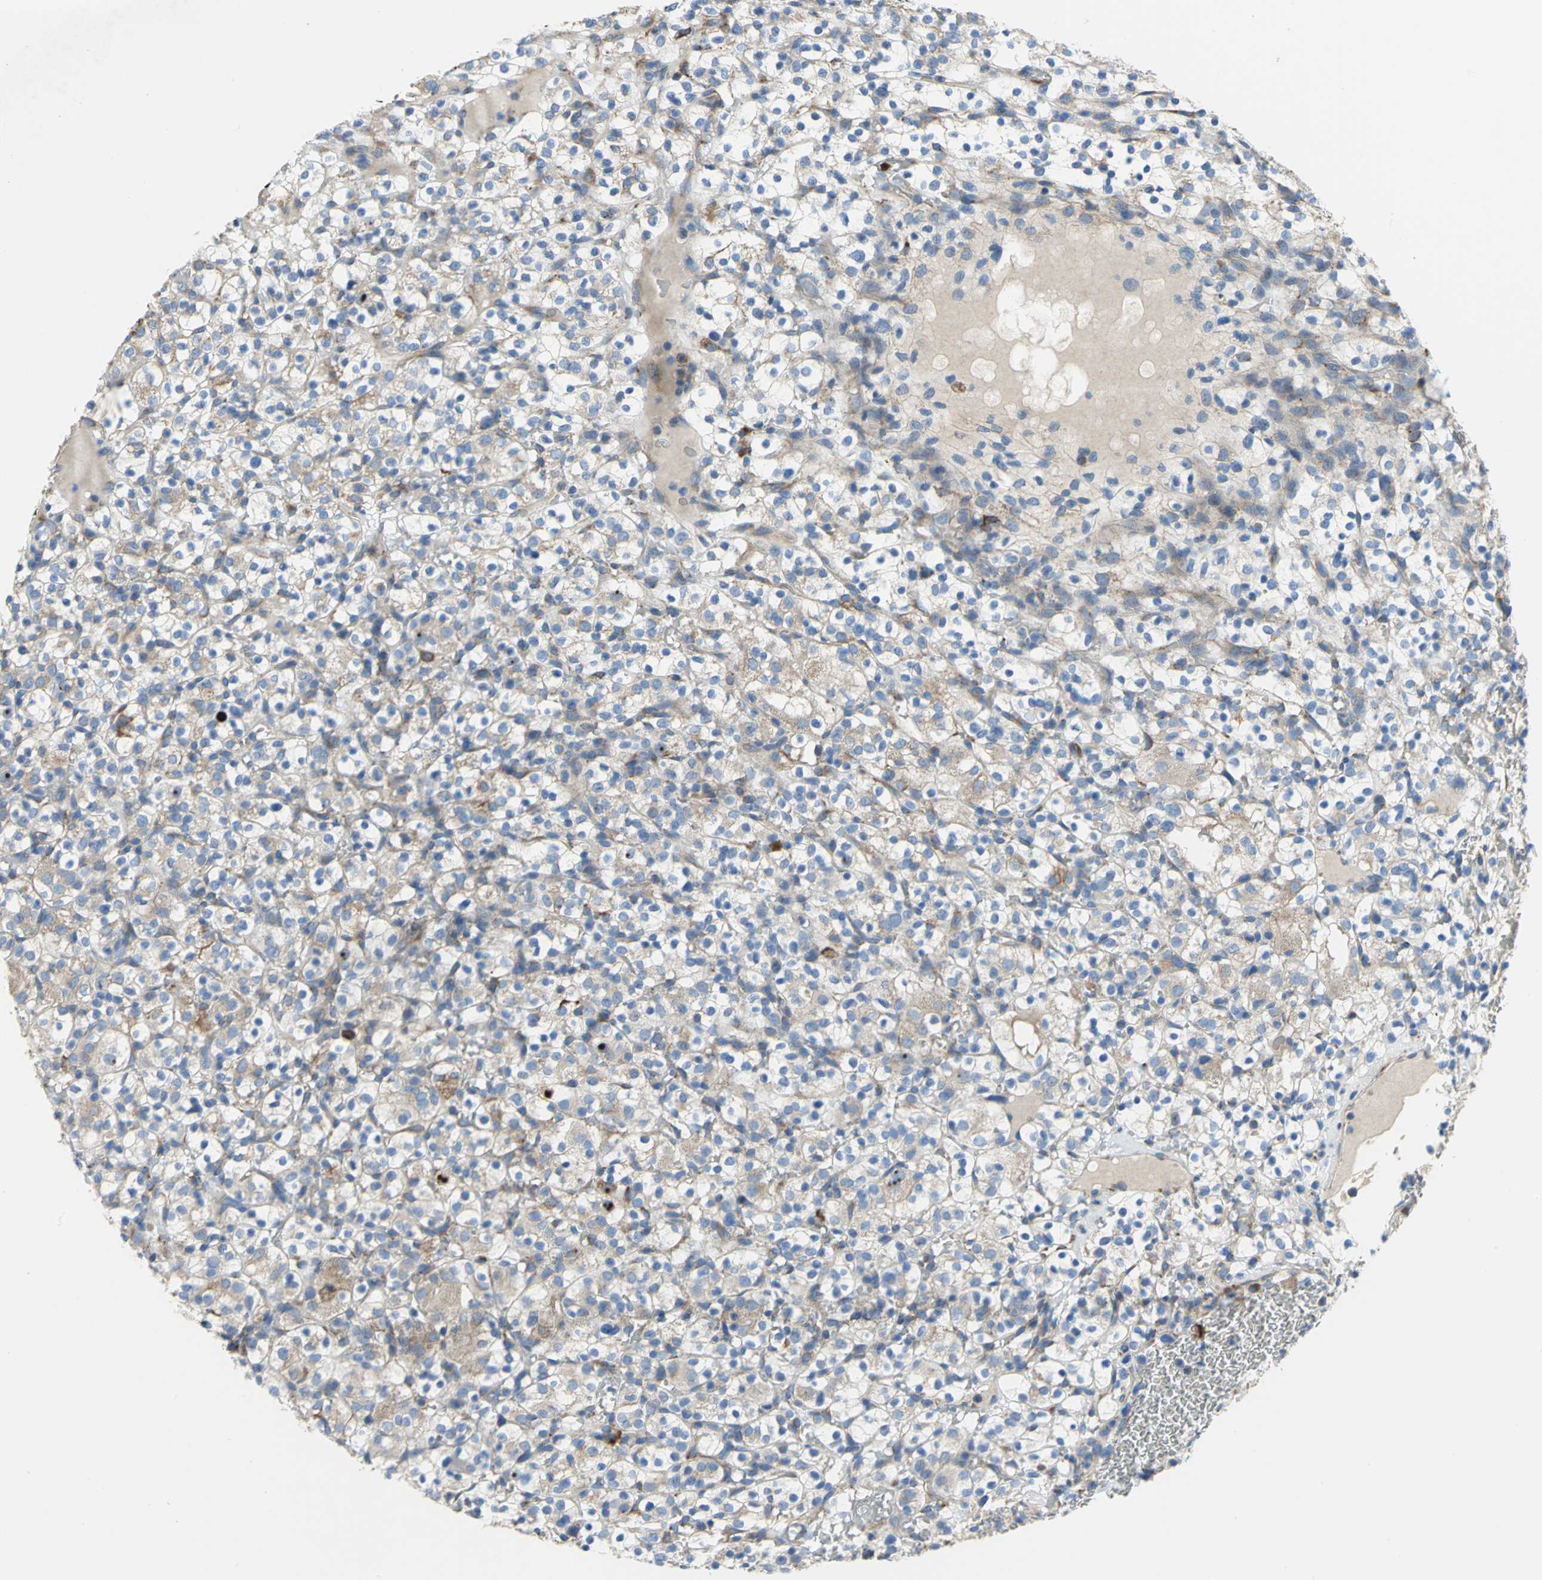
{"staining": {"intensity": "moderate", "quantity": ">75%", "location": "cytoplasmic/membranous"}, "tissue": "renal cancer", "cell_type": "Tumor cells", "image_type": "cancer", "snomed": [{"axis": "morphology", "description": "Normal tissue, NOS"}, {"axis": "morphology", "description": "Adenocarcinoma, NOS"}, {"axis": "topography", "description": "Kidney"}], "caption": "A high-resolution micrograph shows immunohistochemistry staining of renal adenocarcinoma, which demonstrates moderate cytoplasmic/membranous expression in approximately >75% of tumor cells. Using DAB (3,3'-diaminobenzidine) (brown) and hematoxylin (blue) stains, captured at high magnification using brightfield microscopy.", "gene": "TULP4", "patient": {"sex": "female", "age": 72}}